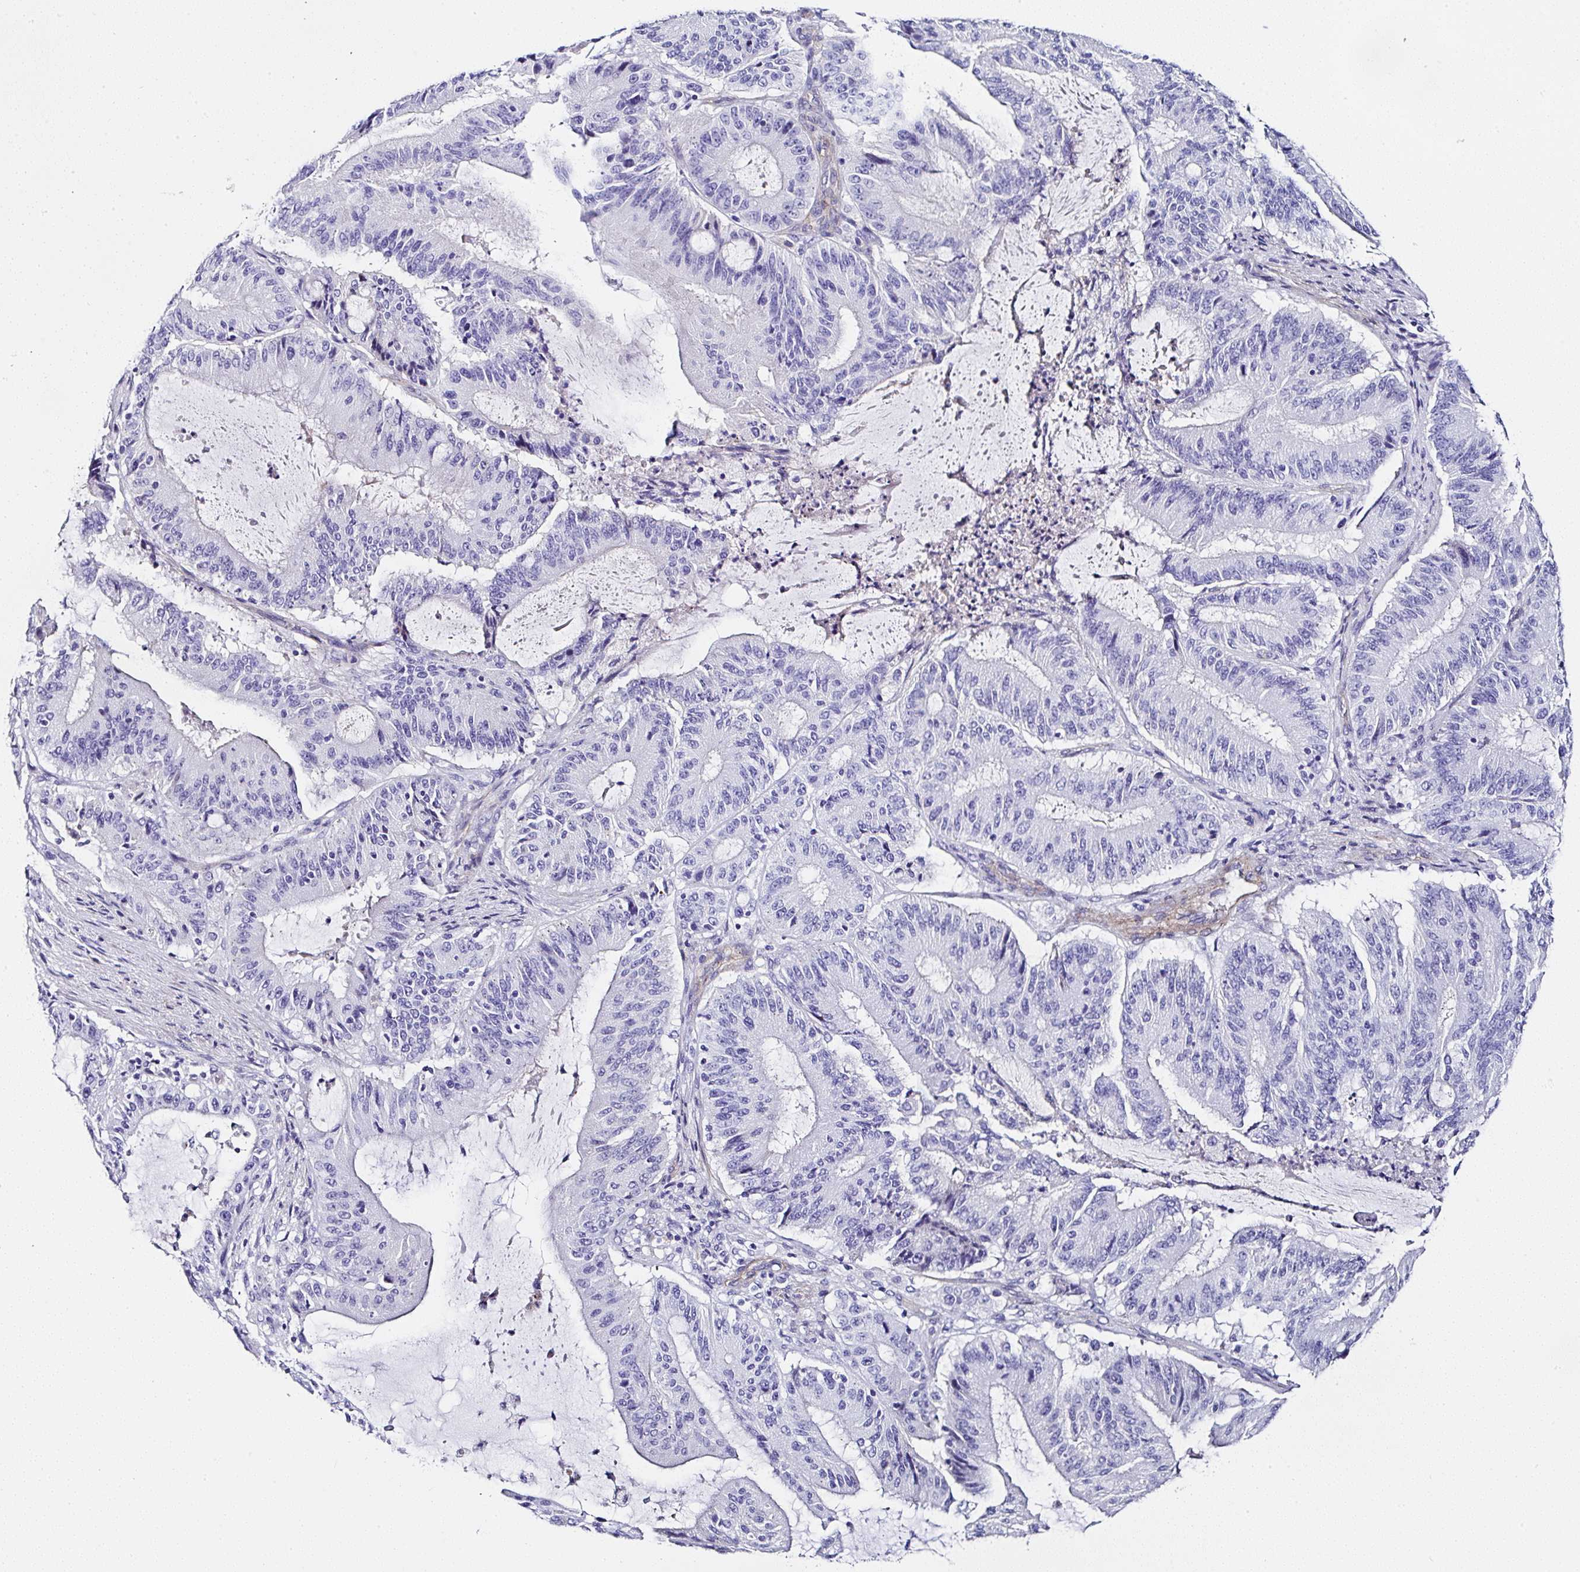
{"staining": {"intensity": "negative", "quantity": "none", "location": "none"}, "tissue": "liver cancer", "cell_type": "Tumor cells", "image_type": "cancer", "snomed": [{"axis": "morphology", "description": "Normal tissue, NOS"}, {"axis": "morphology", "description": "Cholangiocarcinoma"}, {"axis": "topography", "description": "Liver"}, {"axis": "topography", "description": "Peripheral nerve tissue"}], "caption": "Protein analysis of cholangiocarcinoma (liver) demonstrates no significant positivity in tumor cells.", "gene": "PPFIA4", "patient": {"sex": "female", "age": 73}}